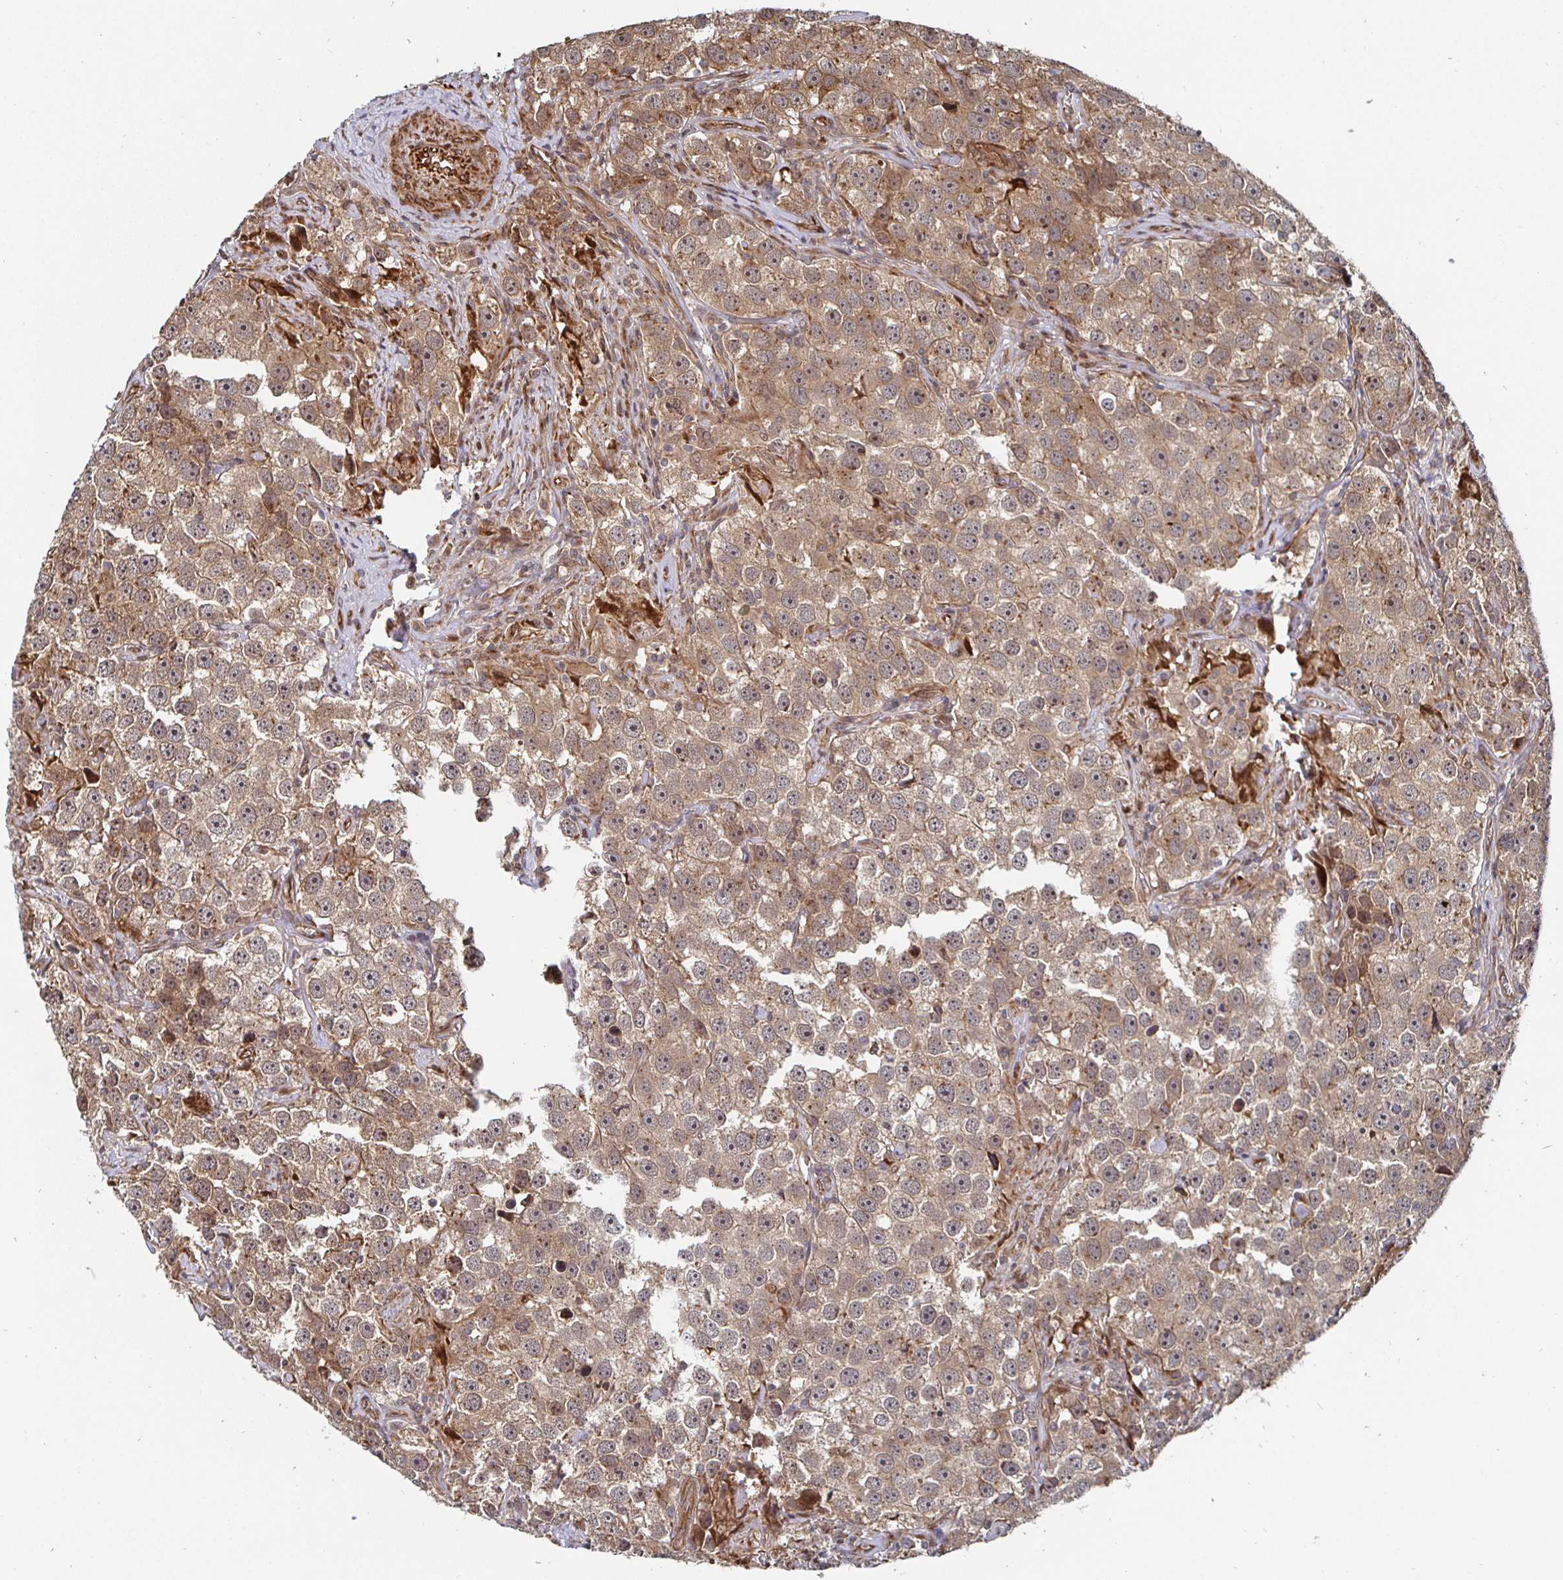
{"staining": {"intensity": "moderate", "quantity": ">75%", "location": "cytoplasmic/membranous,nuclear"}, "tissue": "testis cancer", "cell_type": "Tumor cells", "image_type": "cancer", "snomed": [{"axis": "morphology", "description": "Seminoma, NOS"}, {"axis": "topography", "description": "Testis"}], "caption": "Protein staining displays moderate cytoplasmic/membranous and nuclear expression in approximately >75% of tumor cells in testis seminoma.", "gene": "TBKBP1", "patient": {"sex": "male", "age": 49}}